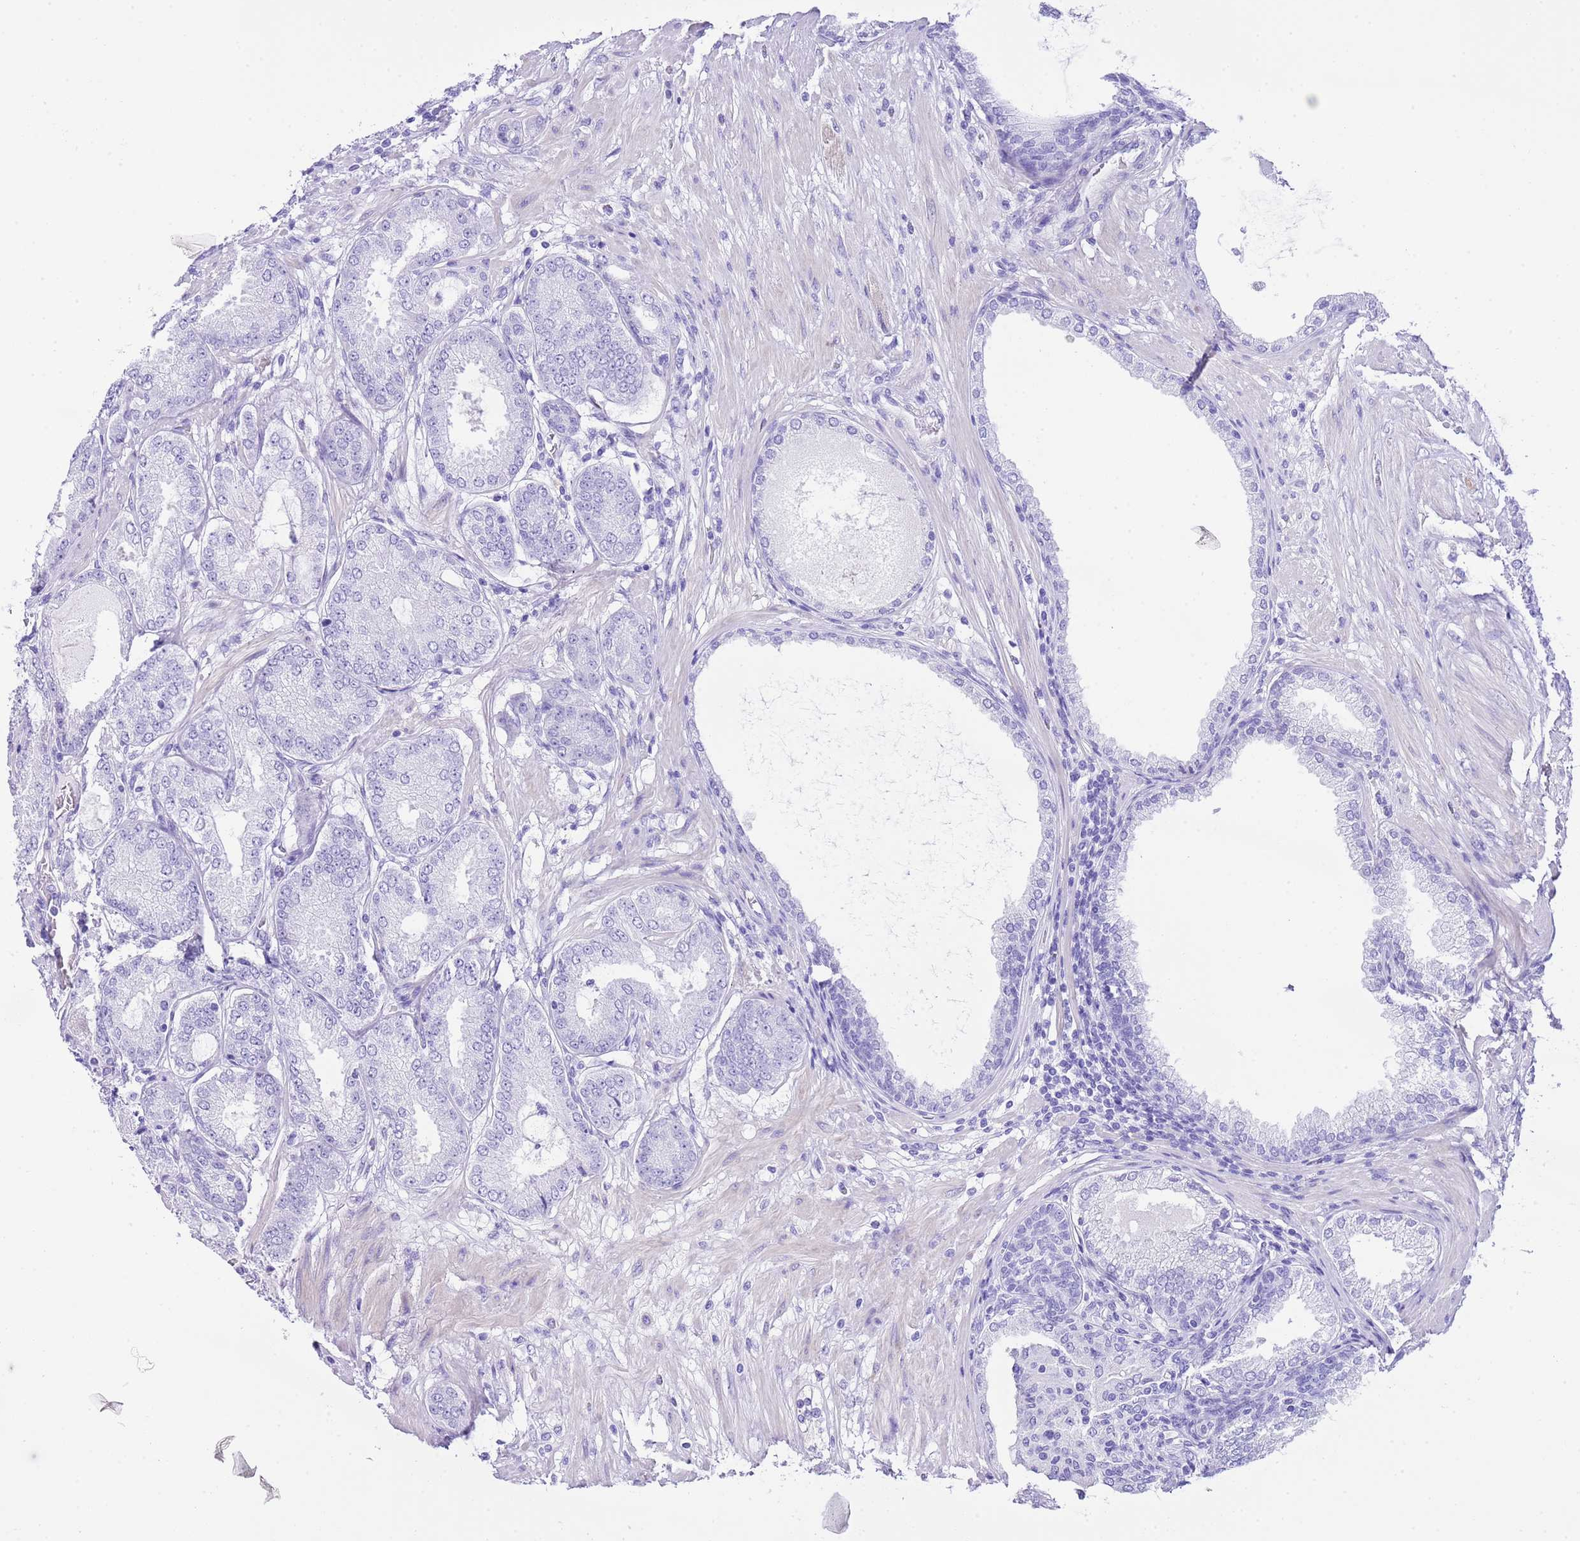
{"staining": {"intensity": "negative", "quantity": "none", "location": "none"}, "tissue": "prostate cancer", "cell_type": "Tumor cells", "image_type": "cancer", "snomed": [{"axis": "morphology", "description": "Adenocarcinoma, High grade"}, {"axis": "topography", "description": "Prostate"}], "caption": "Immunohistochemical staining of human prostate adenocarcinoma (high-grade) demonstrates no significant positivity in tumor cells.", "gene": "KCNC1", "patient": {"sex": "male", "age": 71}}